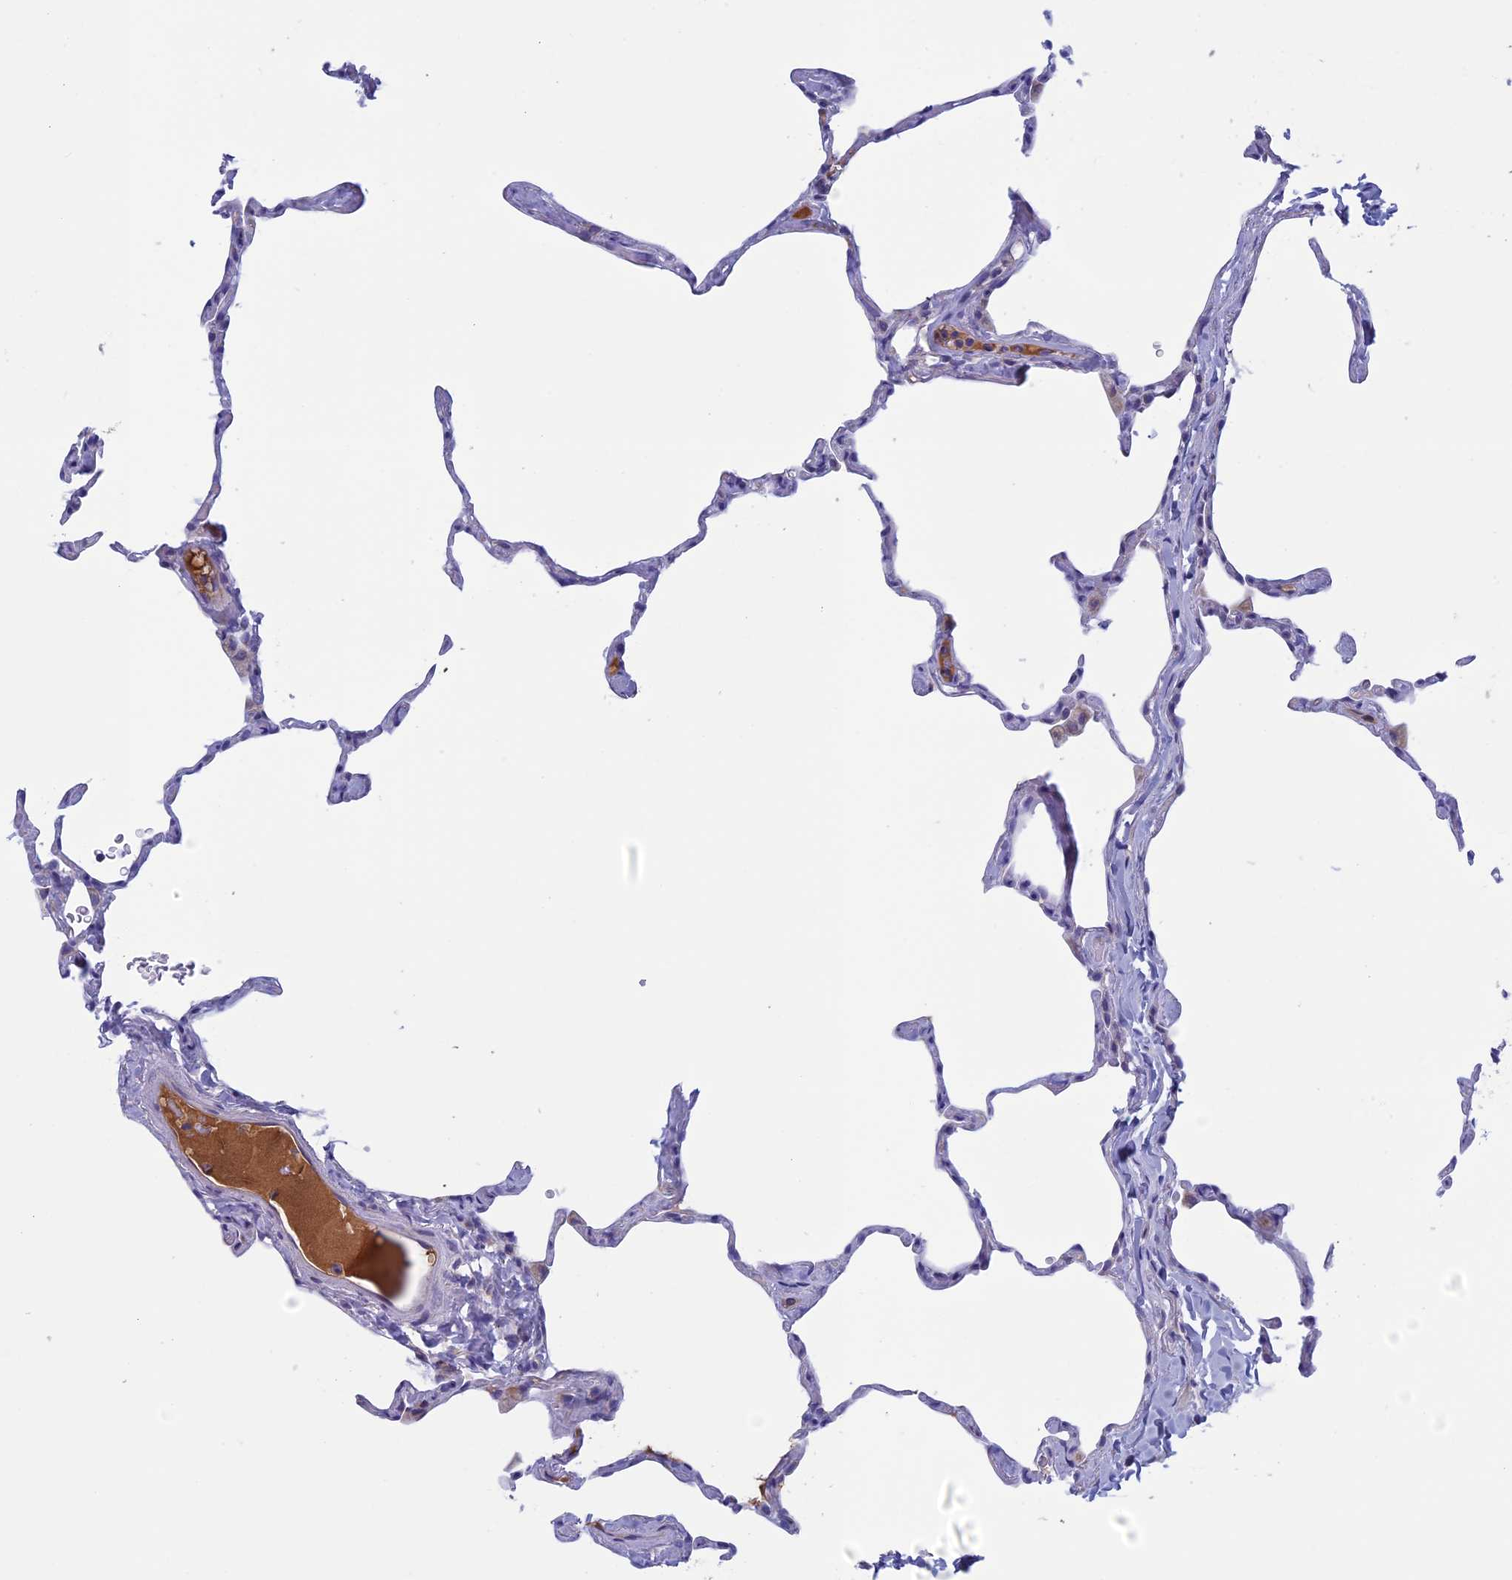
{"staining": {"intensity": "negative", "quantity": "none", "location": "none"}, "tissue": "lung", "cell_type": "Alveolar cells", "image_type": "normal", "snomed": [{"axis": "morphology", "description": "Normal tissue, NOS"}, {"axis": "topography", "description": "Lung"}], "caption": "This is an IHC photomicrograph of normal lung. There is no expression in alveolar cells.", "gene": "NDUFB9", "patient": {"sex": "male", "age": 65}}